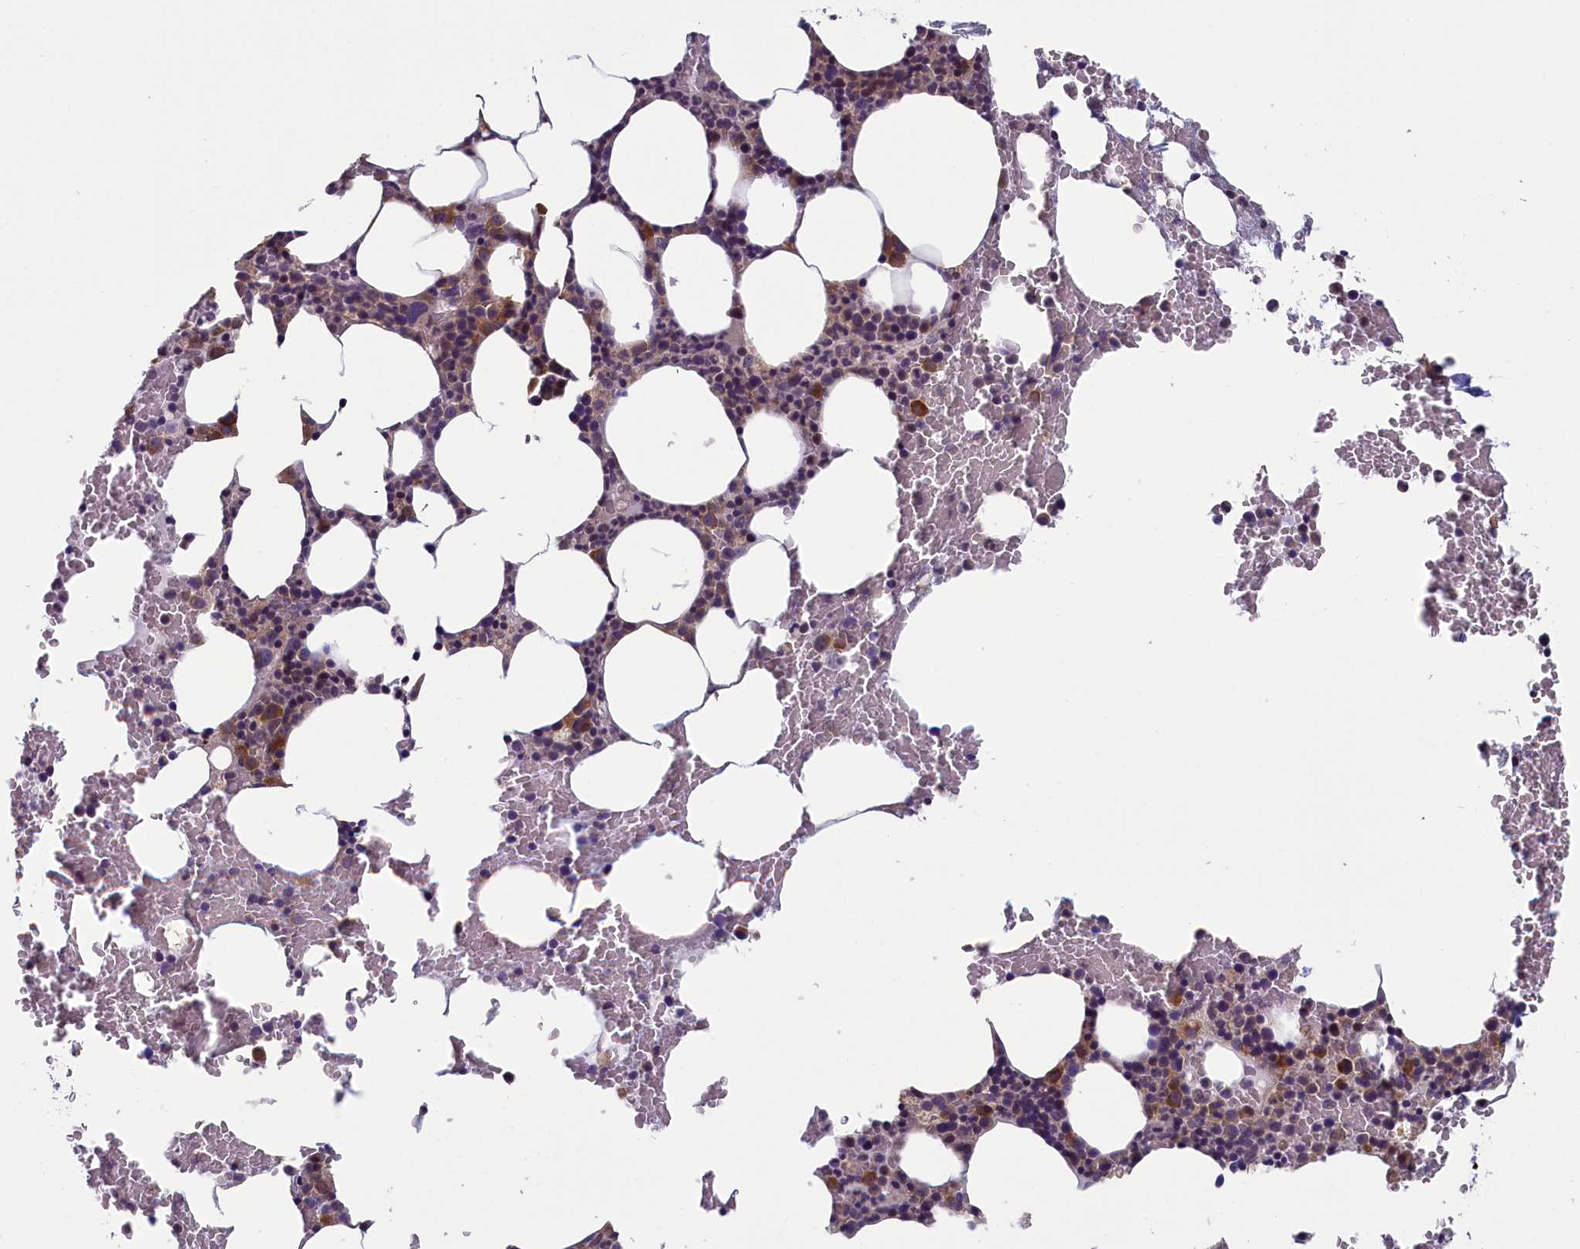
{"staining": {"intensity": "moderate", "quantity": "<25%", "location": "cytoplasmic/membranous"}, "tissue": "bone marrow", "cell_type": "Hematopoietic cells", "image_type": "normal", "snomed": [{"axis": "morphology", "description": "Normal tissue, NOS"}, {"axis": "morphology", "description": "Inflammation, NOS"}, {"axis": "topography", "description": "Bone marrow"}], "caption": "Immunohistochemical staining of benign human bone marrow shows <25% levels of moderate cytoplasmic/membranous protein staining in about <25% of hematopoietic cells.", "gene": "ANKRD39", "patient": {"sex": "female", "age": 78}}